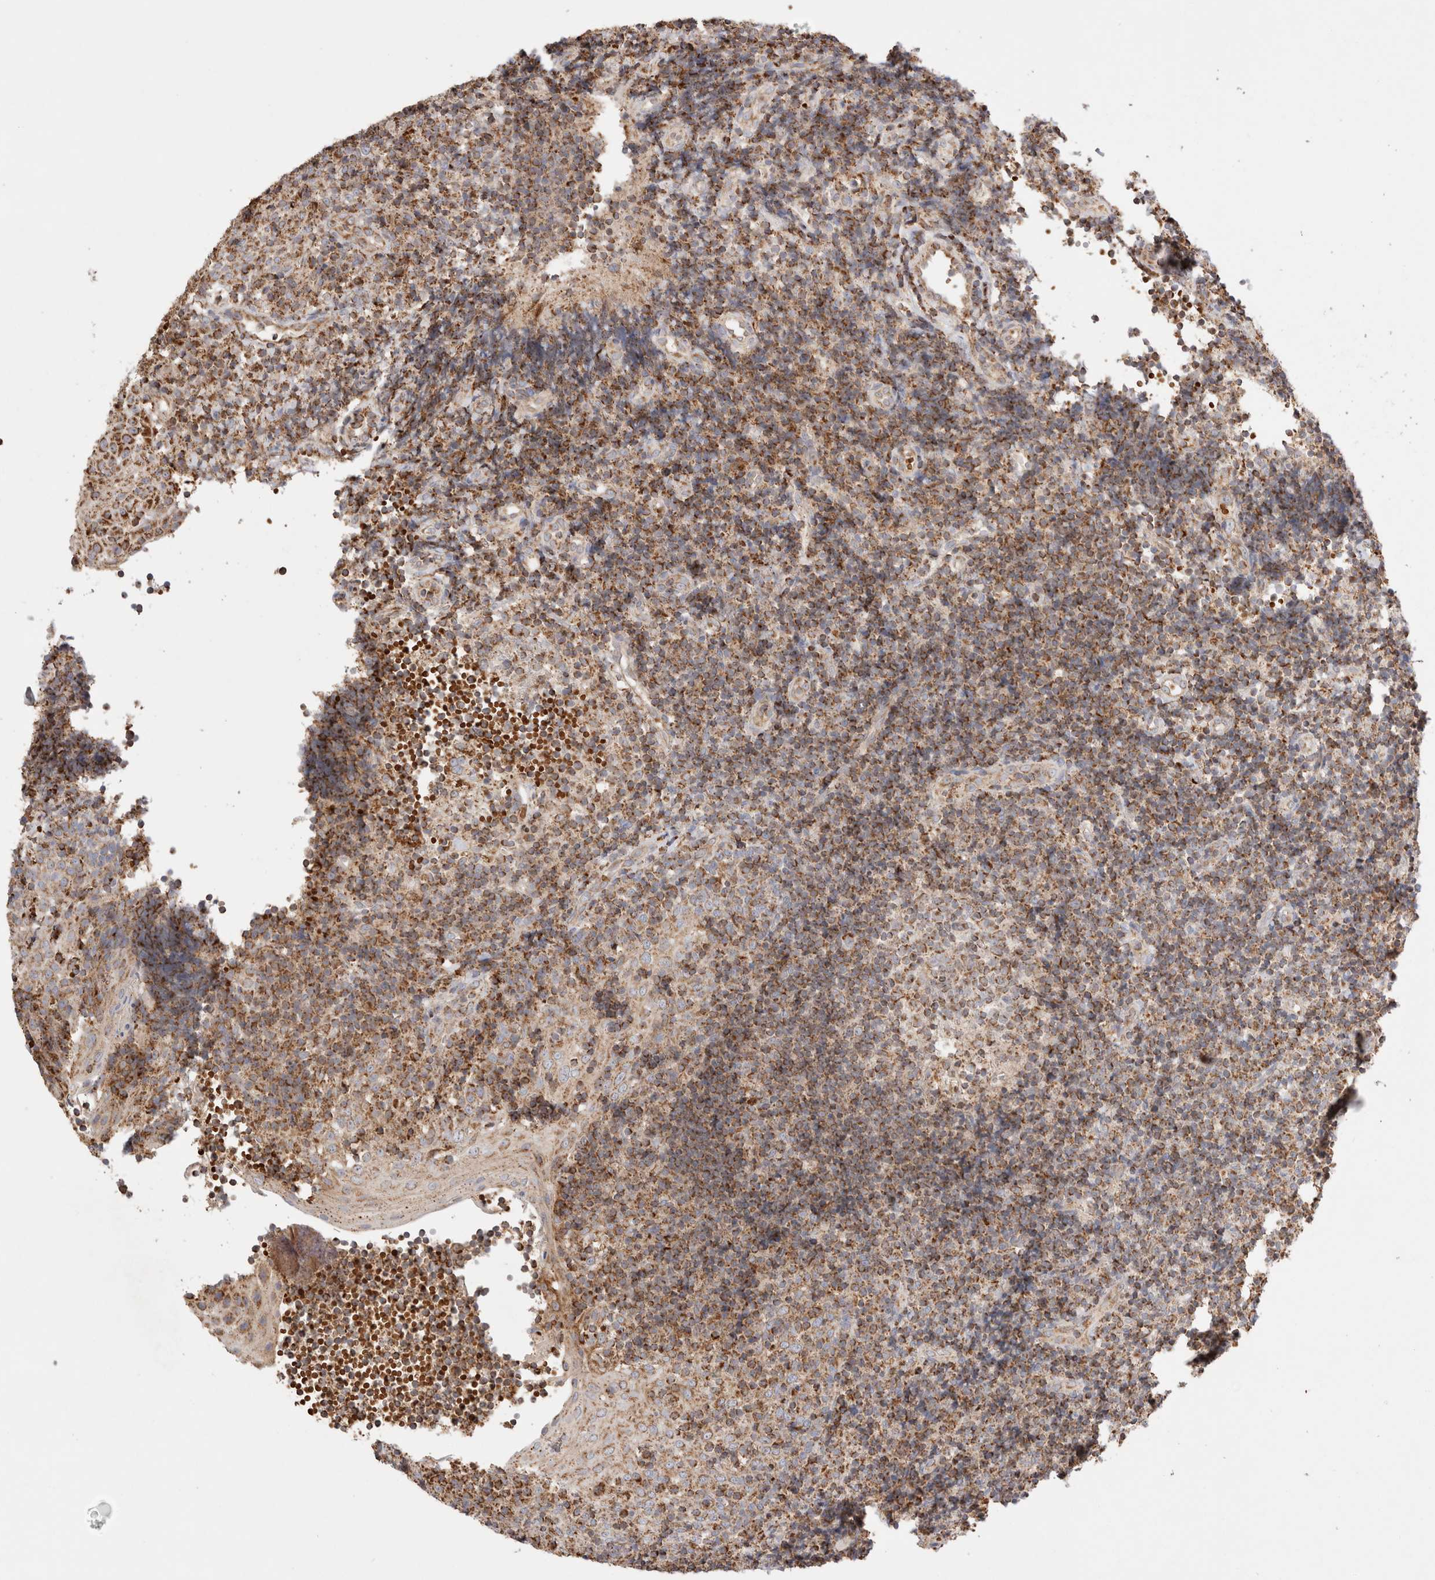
{"staining": {"intensity": "moderate", "quantity": ">75%", "location": "cytoplasmic/membranous"}, "tissue": "tonsil", "cell_type": "Germinal center cells", "image_type": "normal", "snomed": [{"axis": "morphology", "description": "Normal tissue, NOS"}, {"axis": "topography", "description": "Tonsil"}], "caption": "Immunohistochemical staining of benign human tonsil exhibits medium levels of moderate cytoplasmic/membranous expression in about >75% of germinal center cells.", "gene": "TMPPE", "patient": {"sex": "female", "age": 40}}